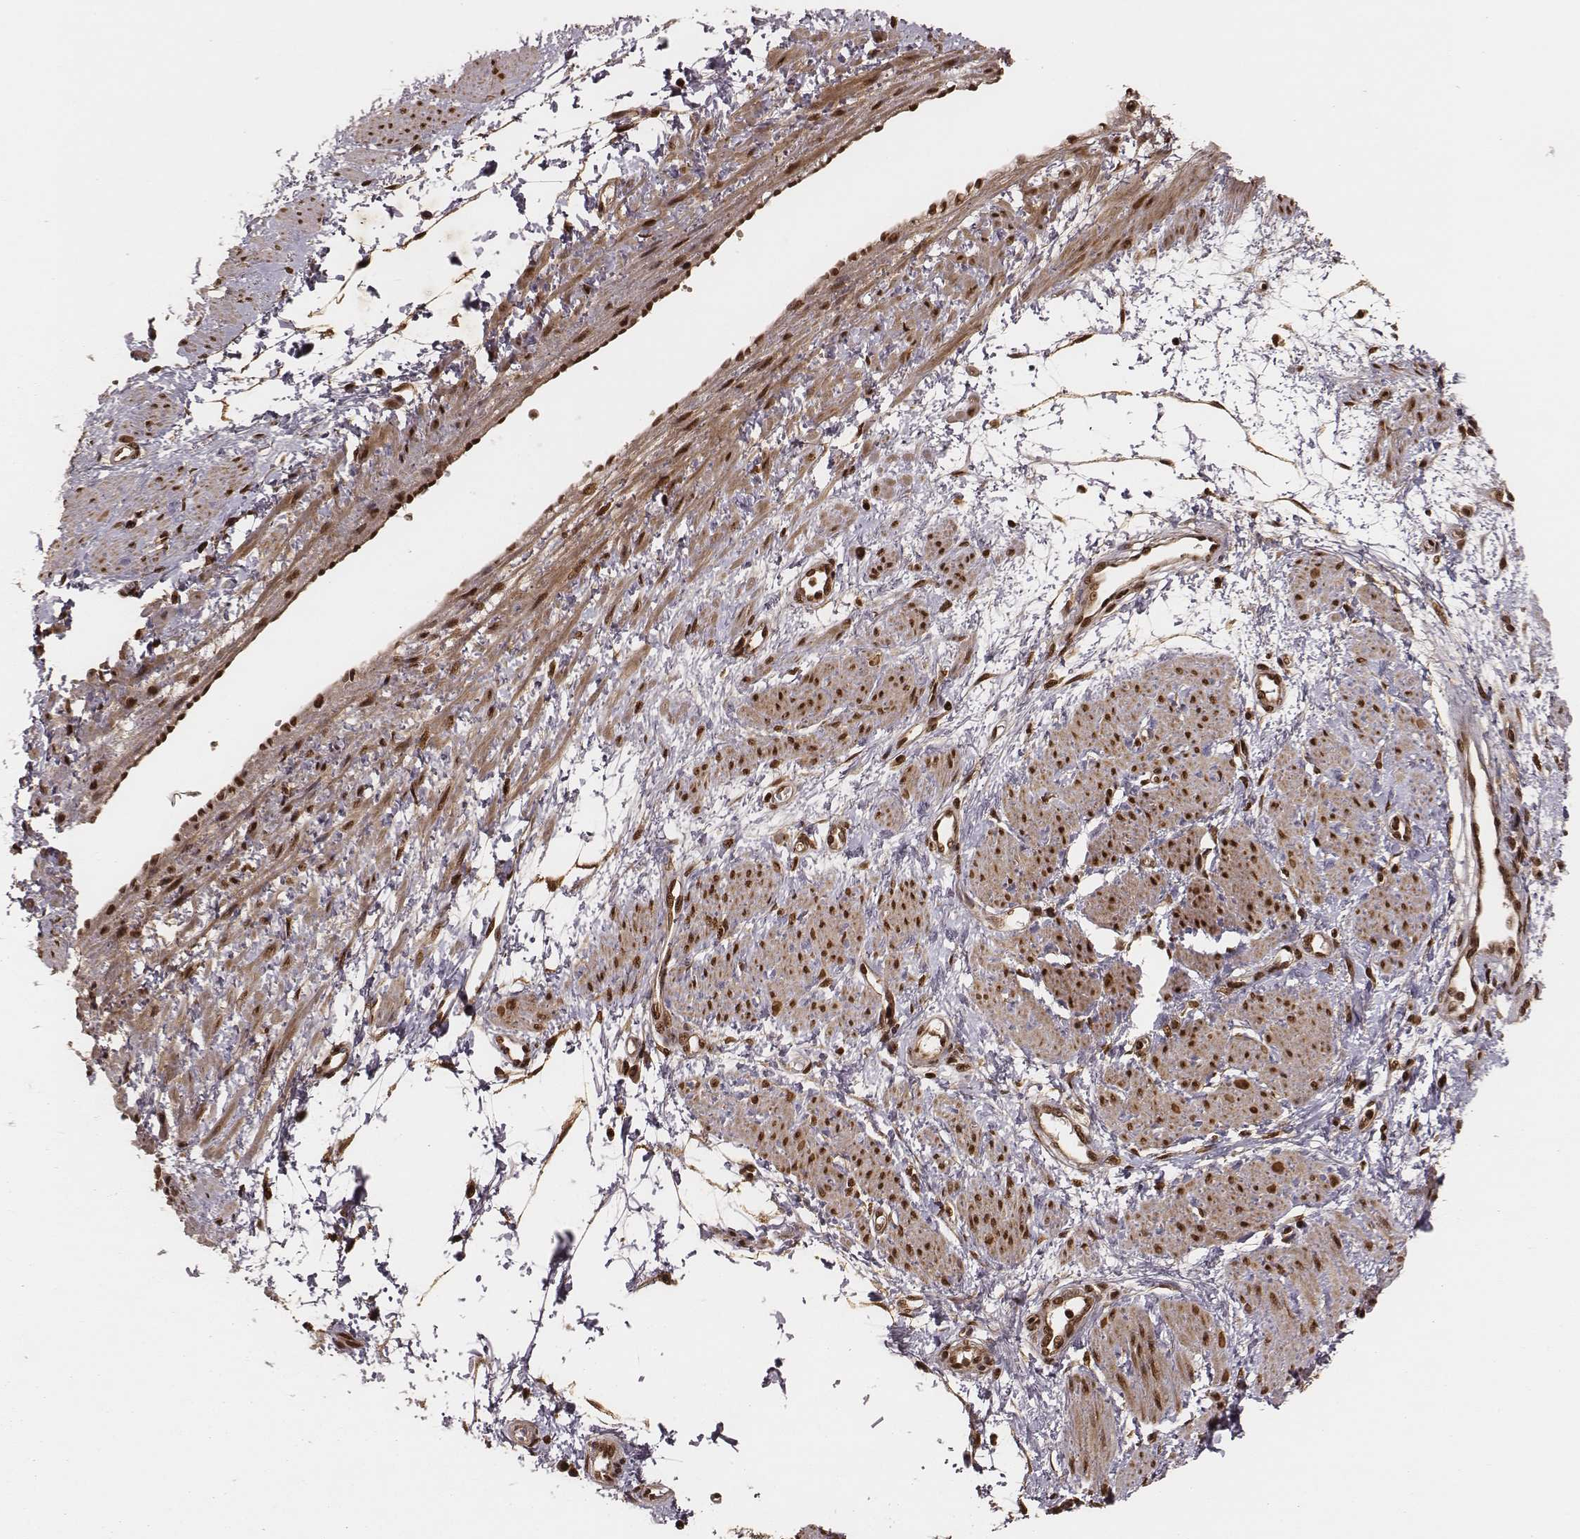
{"staining": {"intensity": "strong", "quantity": ">75%", "location": "cytoplasmic/membranous,nuclear"}, "tissue": "smooth muscle", "cell_type": "Smooth muscle cells", "image_type": "normal", "snomed": [{"axis": "morphology", "description": "Normal tissue, NOS"}, {"axis": "topography", "description": "Smooth muscle"}, {"axis": "topography", "description": "Uterus"}], "caption": "Smooth muscle was stained to show a protein in brown. There is high levels of strong cytoplasmic/membranous,nuclear expression in approximately >75% of smooth muscle cells.", "gene": "NFX1", "patient": {"sex": "female", "age": 39}}